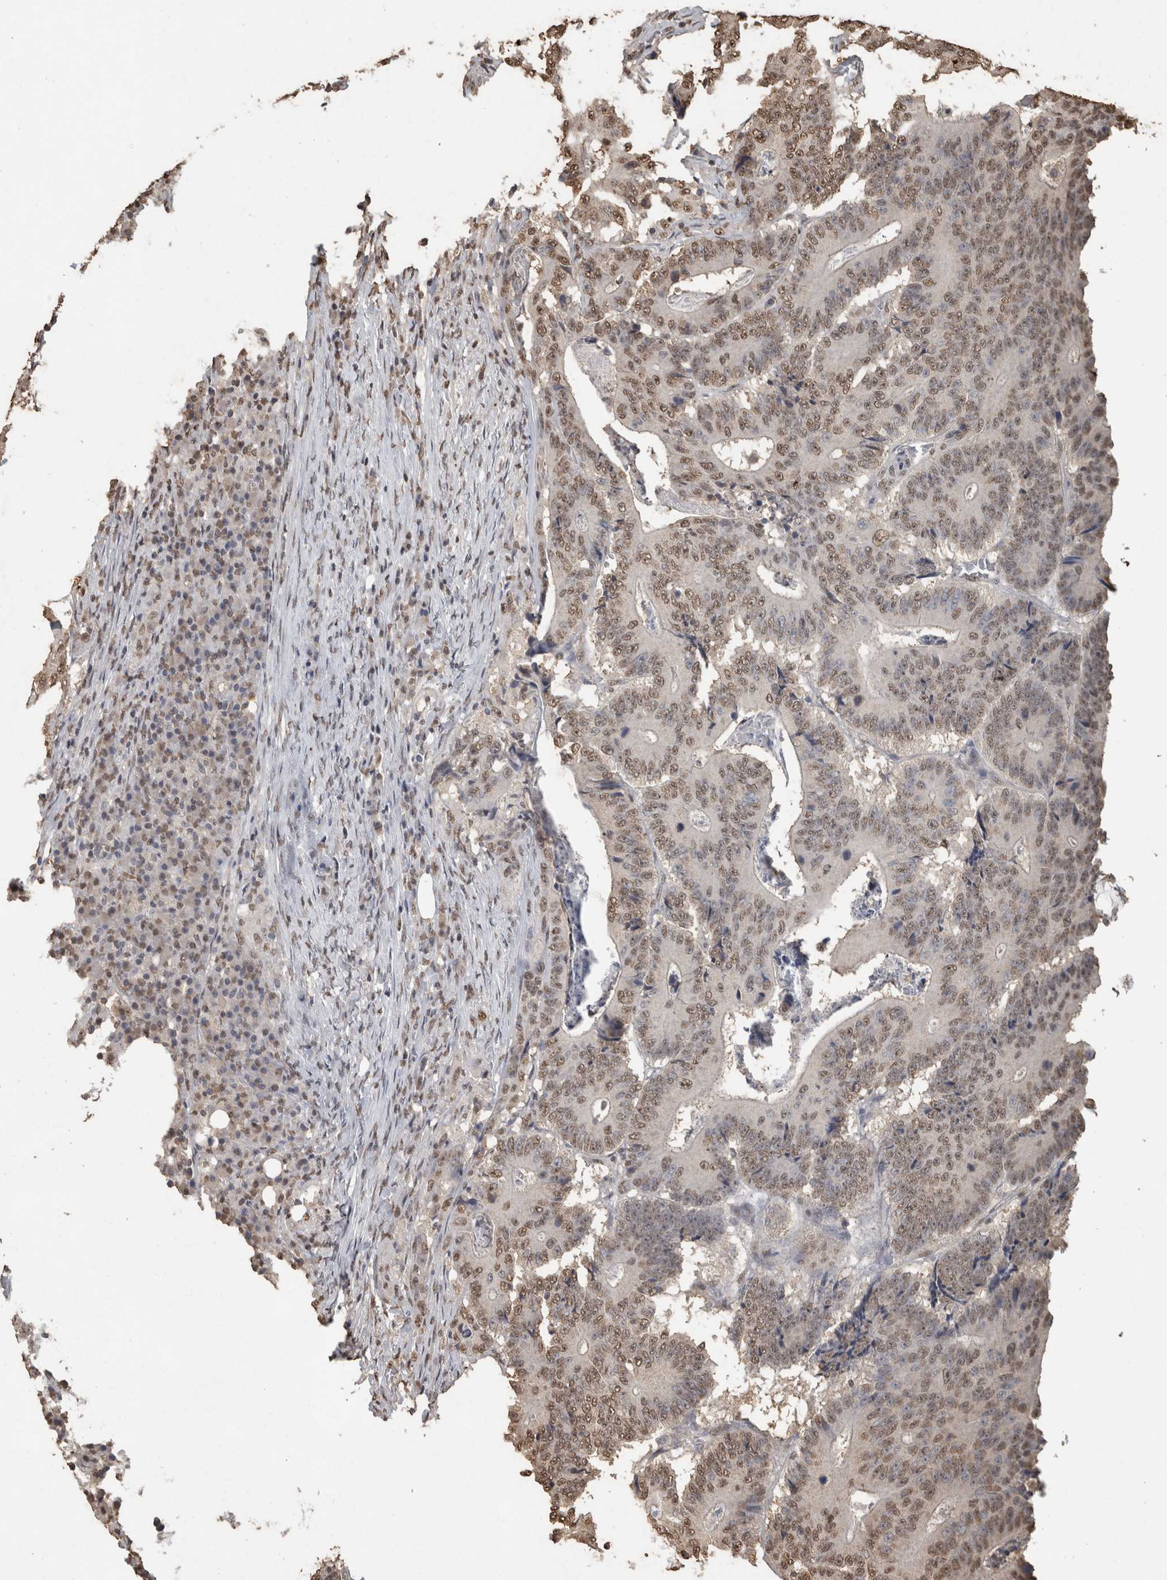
{"staining": {"intensity": "moderate", "quantity": ">75%", "location": "nuclear"}, "tissue": "colorectal cancer", "cell_type": "Tumor cells", "image_type": "cancer", "snomed": [{"axis": "morphology", "description": "Adenocarcinoma, NOS"}, {"axis": "topography", "description": "Colon"}], "caption": "Approximately >75% of tumor cells in colorectal cancer reveal moderate nuclear protein positivity as visualized by brown immunohistochemical staining.", "gene": "HAND2", "patient": {"sex": "male", "age": 83}}